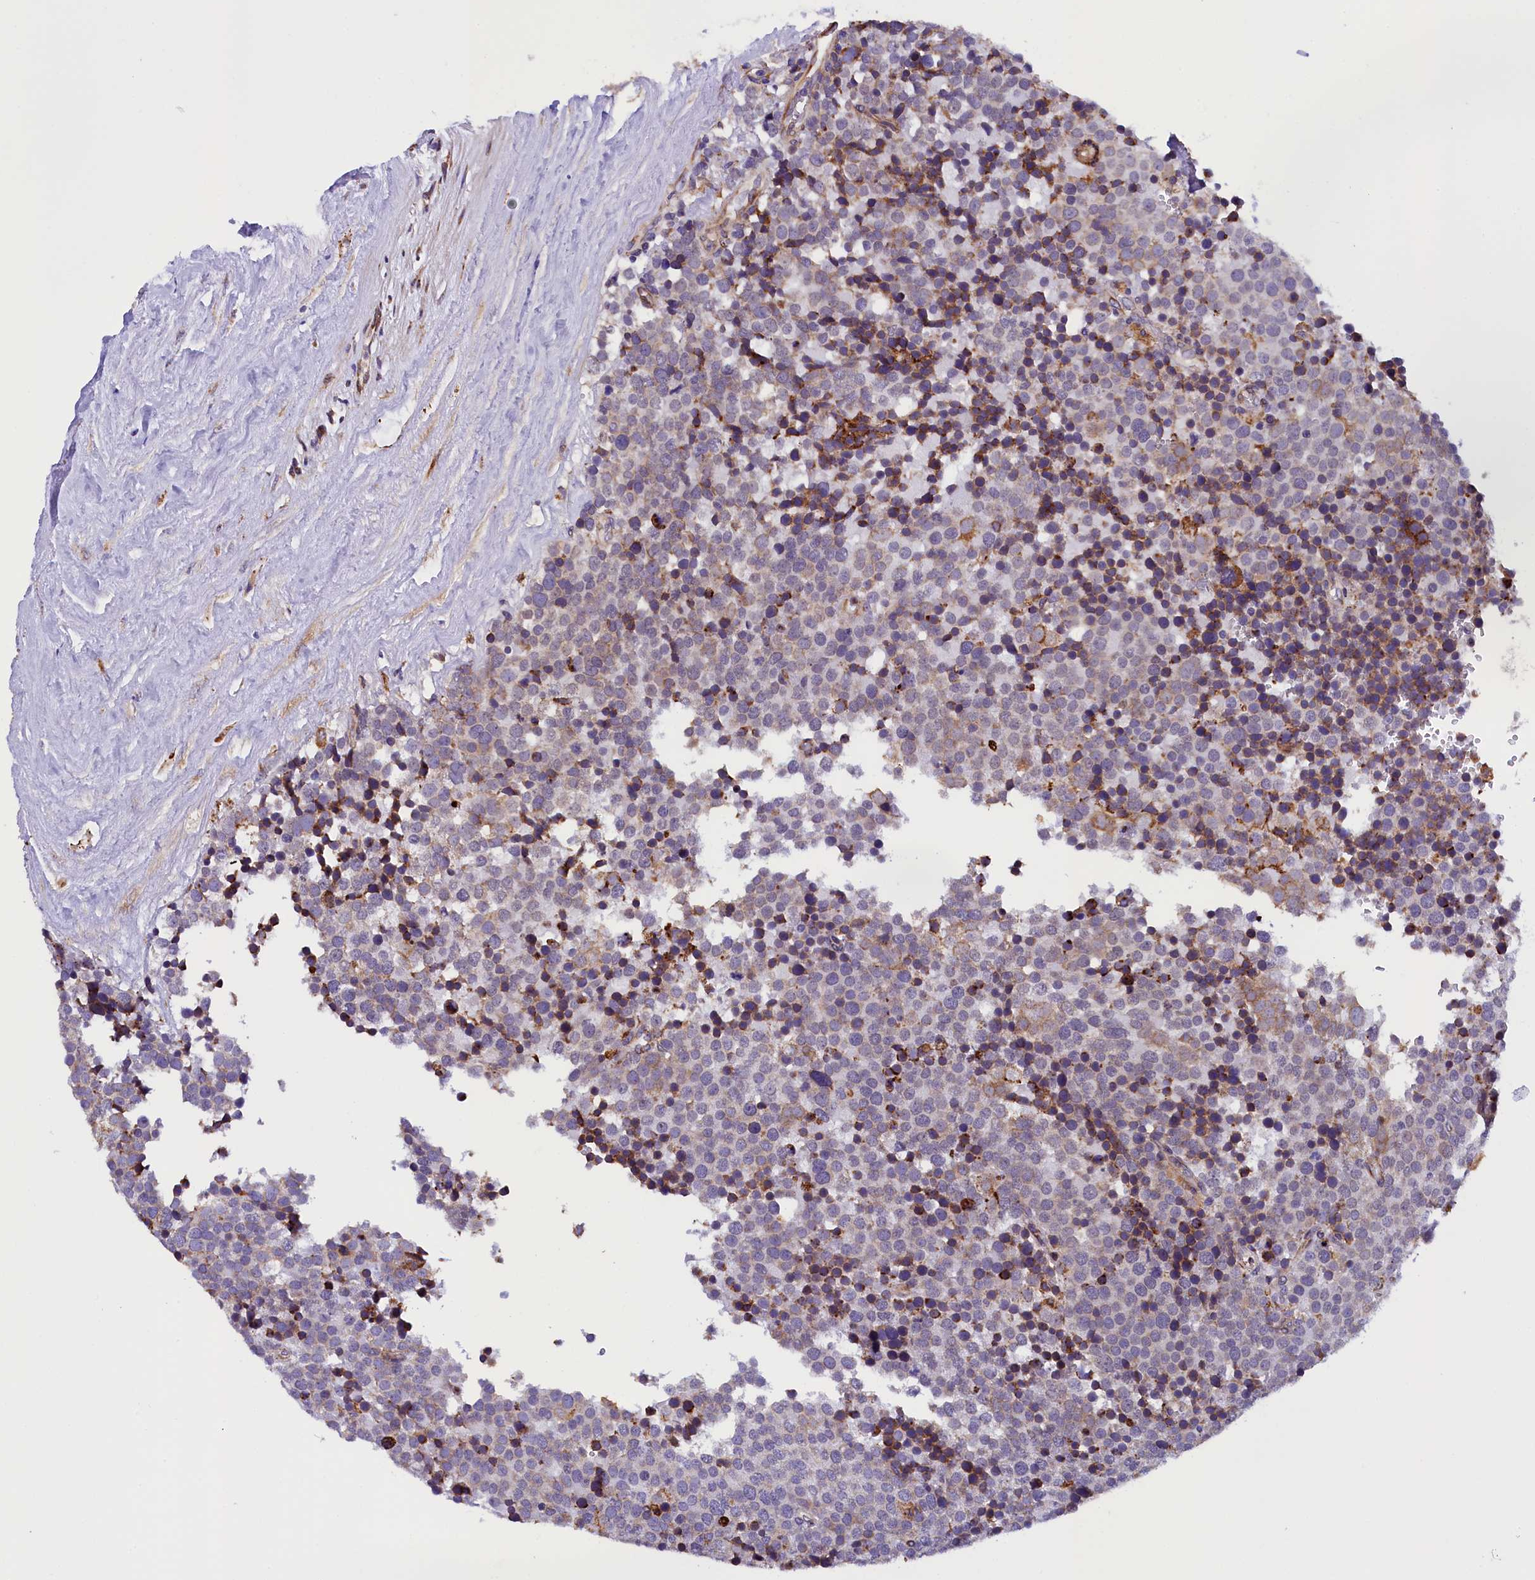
{"staining": {"intensity": "weak", "quantity": "25%-75%", "location": "cytoplasmic/membranous"}, "tissue": "testis cancer", "cell_type": "Tumor cells", "image_type": "cancer", "snomed": [{"axis": "morphology", "description": "Seminoma, NOS"}, {"axis": "topography", "description": "Testis"}], "caption": "Testis cancer (seminoma) tissue demonstrates weak cytoplasmic/membranous staining in about 25%-75% of tumor cells, visualized by immunohistochemistry.", "gene": "CAPS2", "patient": {"sex": "male", "age": 71}}